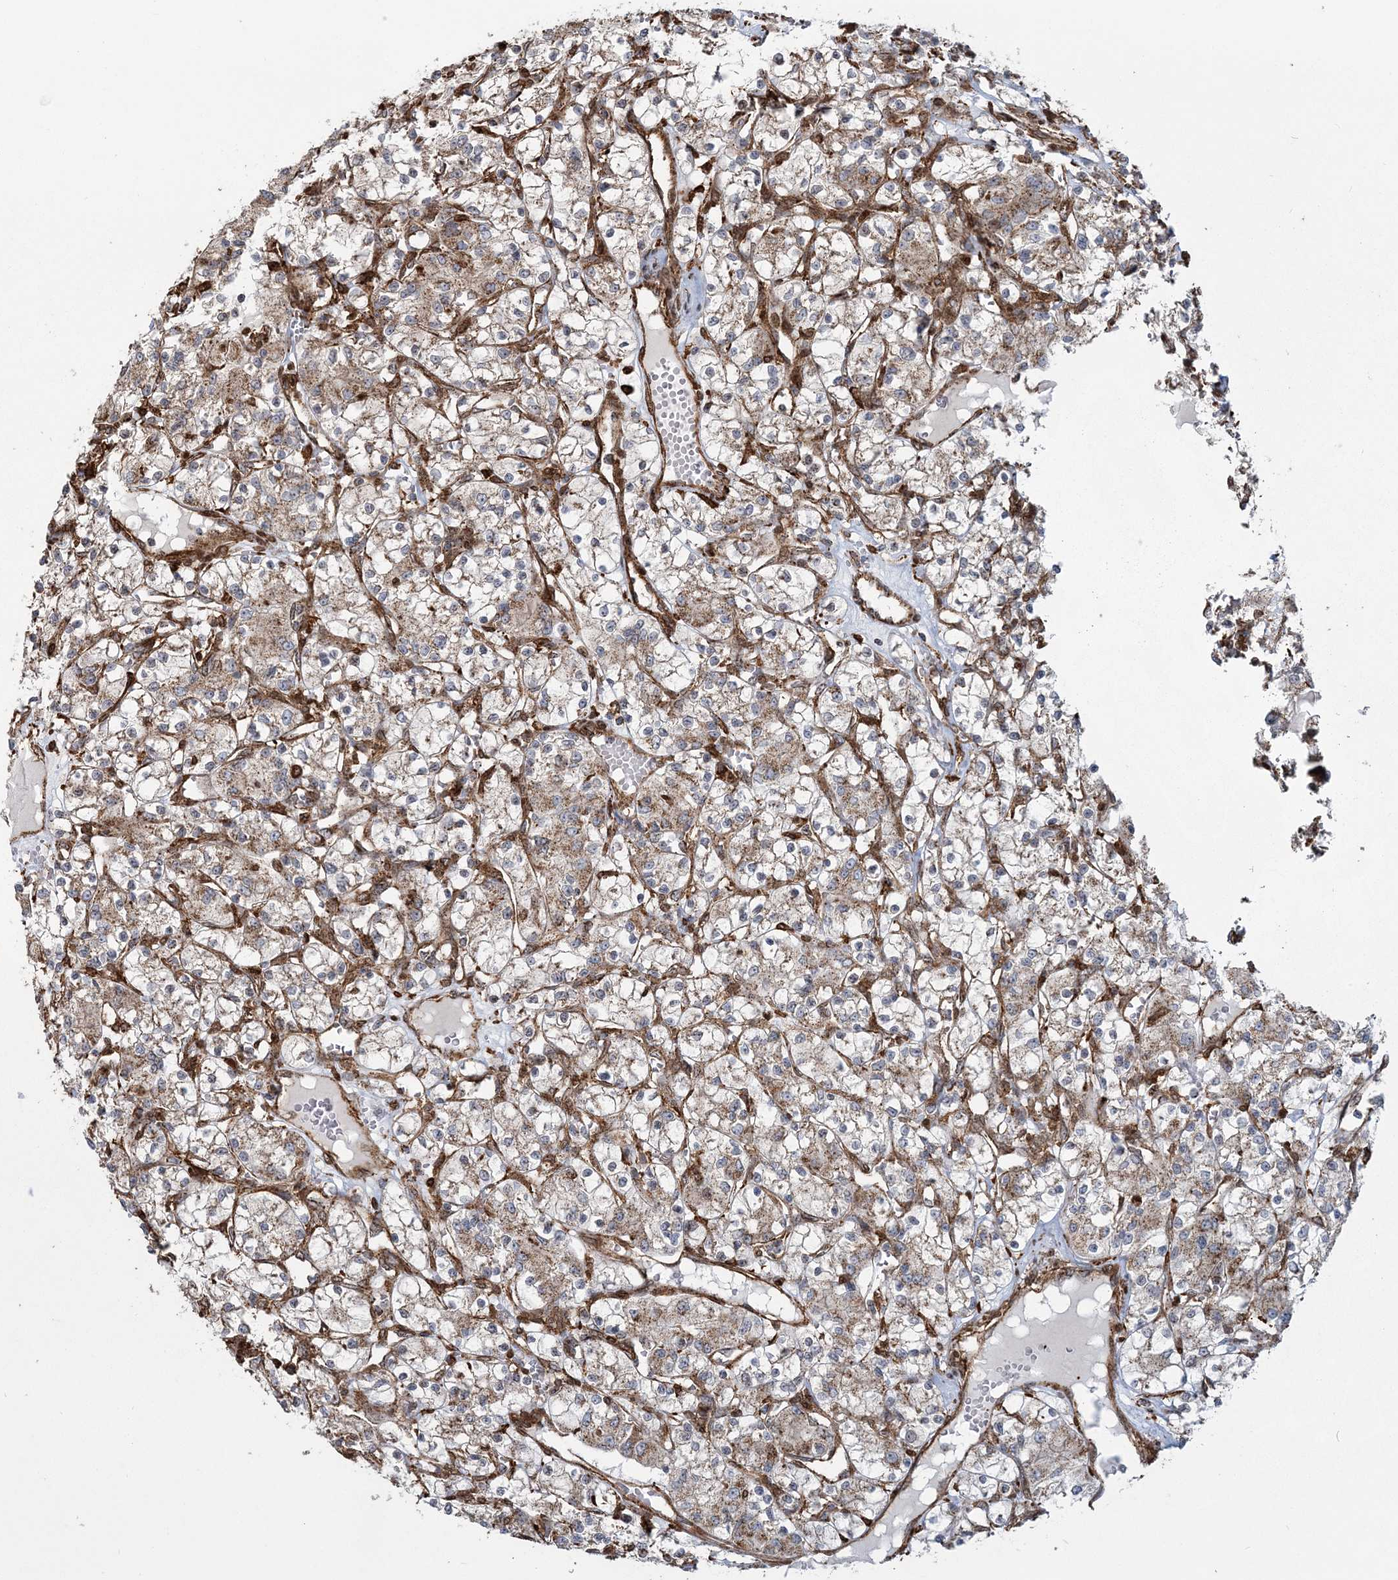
{"staining": {"intensity": "weak", "quantity": "25%-75%", "location": "cytoplasmic/membranous"}, "tissue": "renal cancer", "cell_type": "Tumor cells", "image_type": "cancer", "snomed": [{"axis": "morphology", "description": "Adenocarcinoma, NOS"}, {"axis": "topography", "description": "Kidney"}], "caption": "DAB (3,3'-diaminobenzidine) immunohistochemical staining of human renal cancer reveals weak cytoplasmic/membranous protein staining in approximately 25%-75% of tumor cells.", "gene": "TRAF3IP2", "patient": {"sex": "female", "age": 59}}